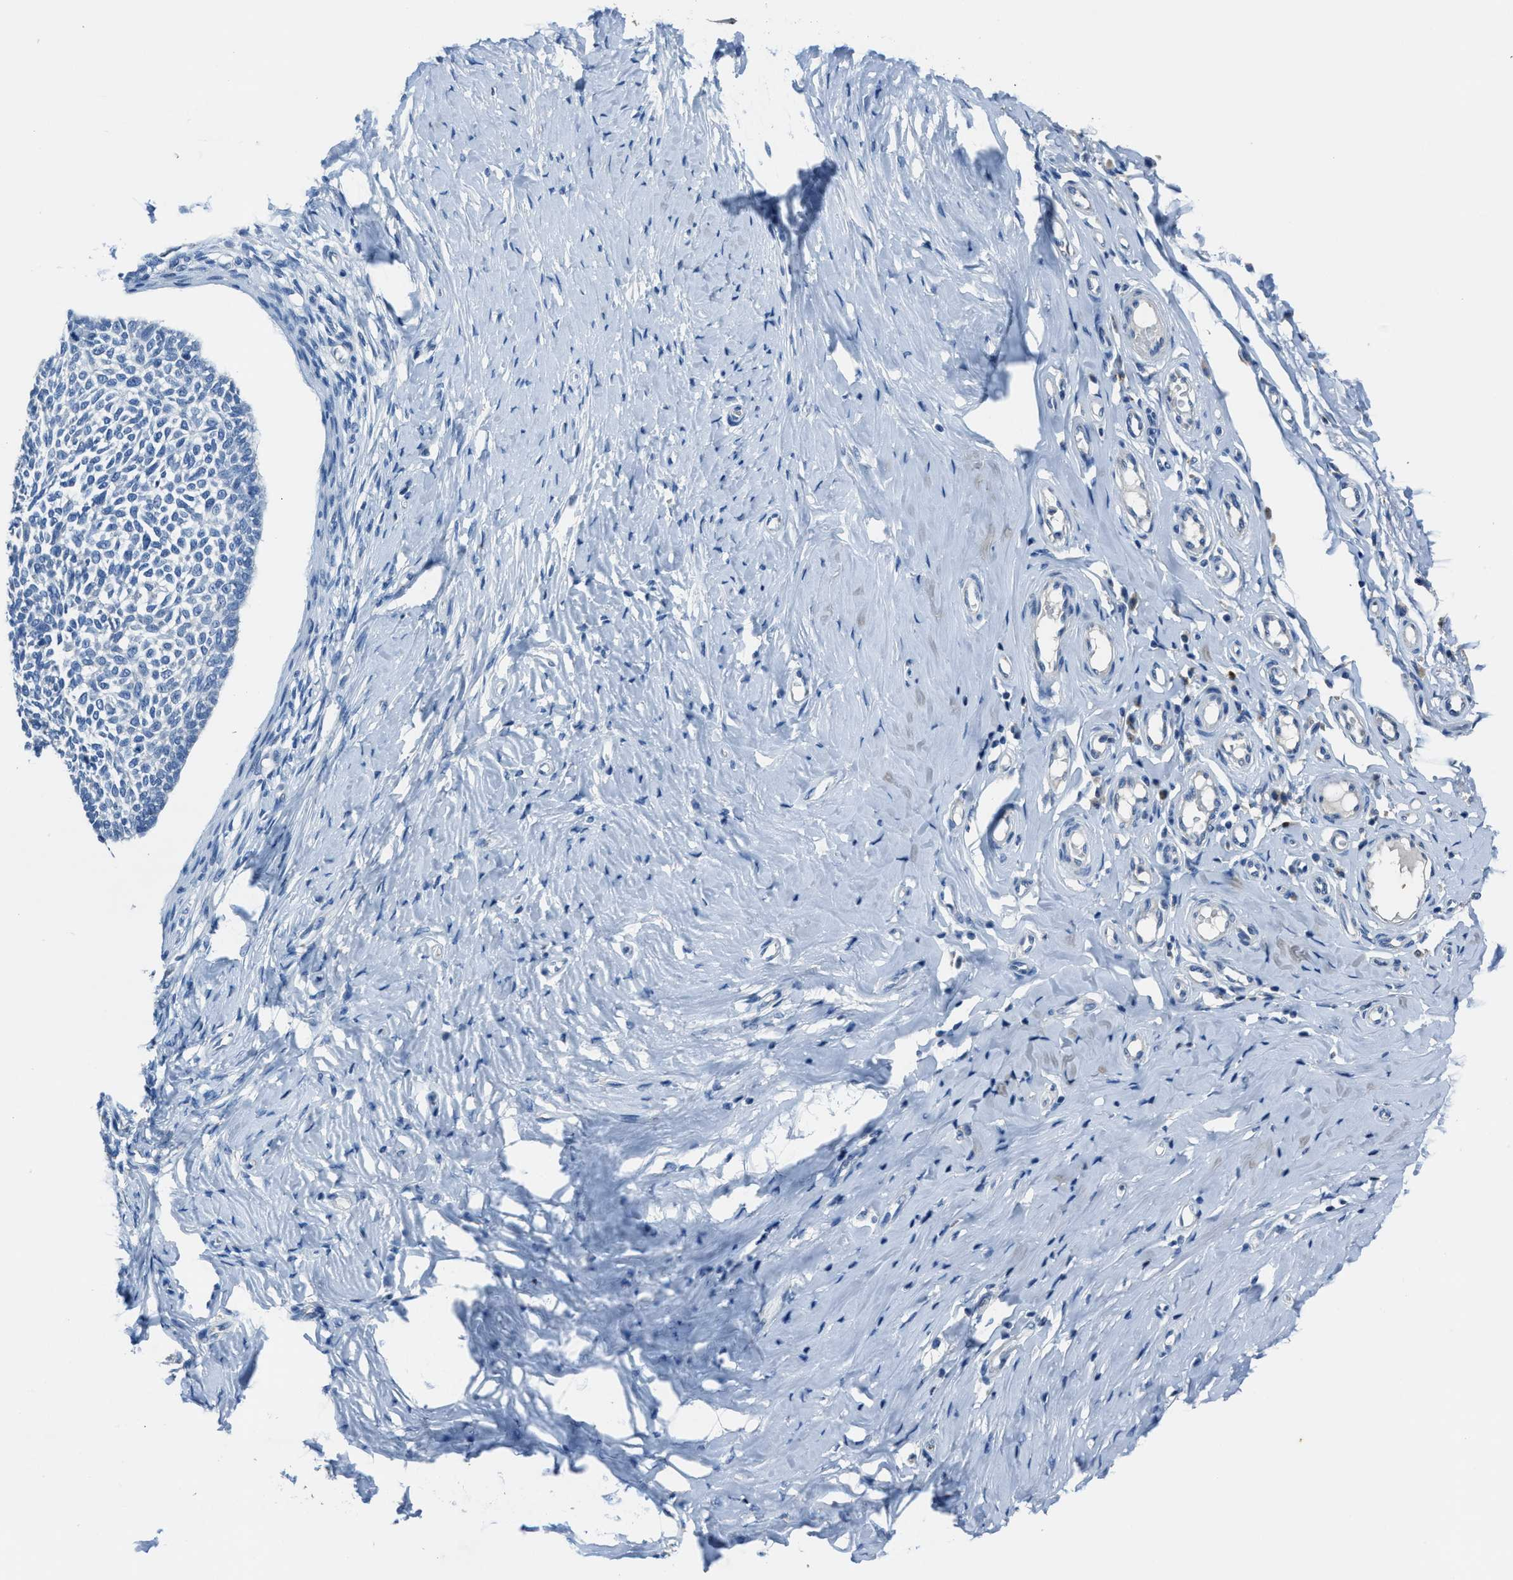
{"staining": {"intensity": "negative", "quantity": "none", "location": "none"}, "tissue": "skin cancer", "cell_type": "Tumor cells", "image_type": "cancer", "snomed": [{"axis": "morphology", "description": "Normal tissue, NOS"}, {"axis": "morphology", "description": "Basal cell carcinoma"}, {"axis": "topography", "description": "Skin"}], "caption": "Protein analysis of basal cell carcinoma (skin) shows no significant staining in tumor cells. Brightfield microscopy of immunohistochemistry stained with DAB (brown) and hematoxylin (blue), captured at high magnification.", "gene": "ADAM2", "patient": {"sex": "male", "age": 87}}